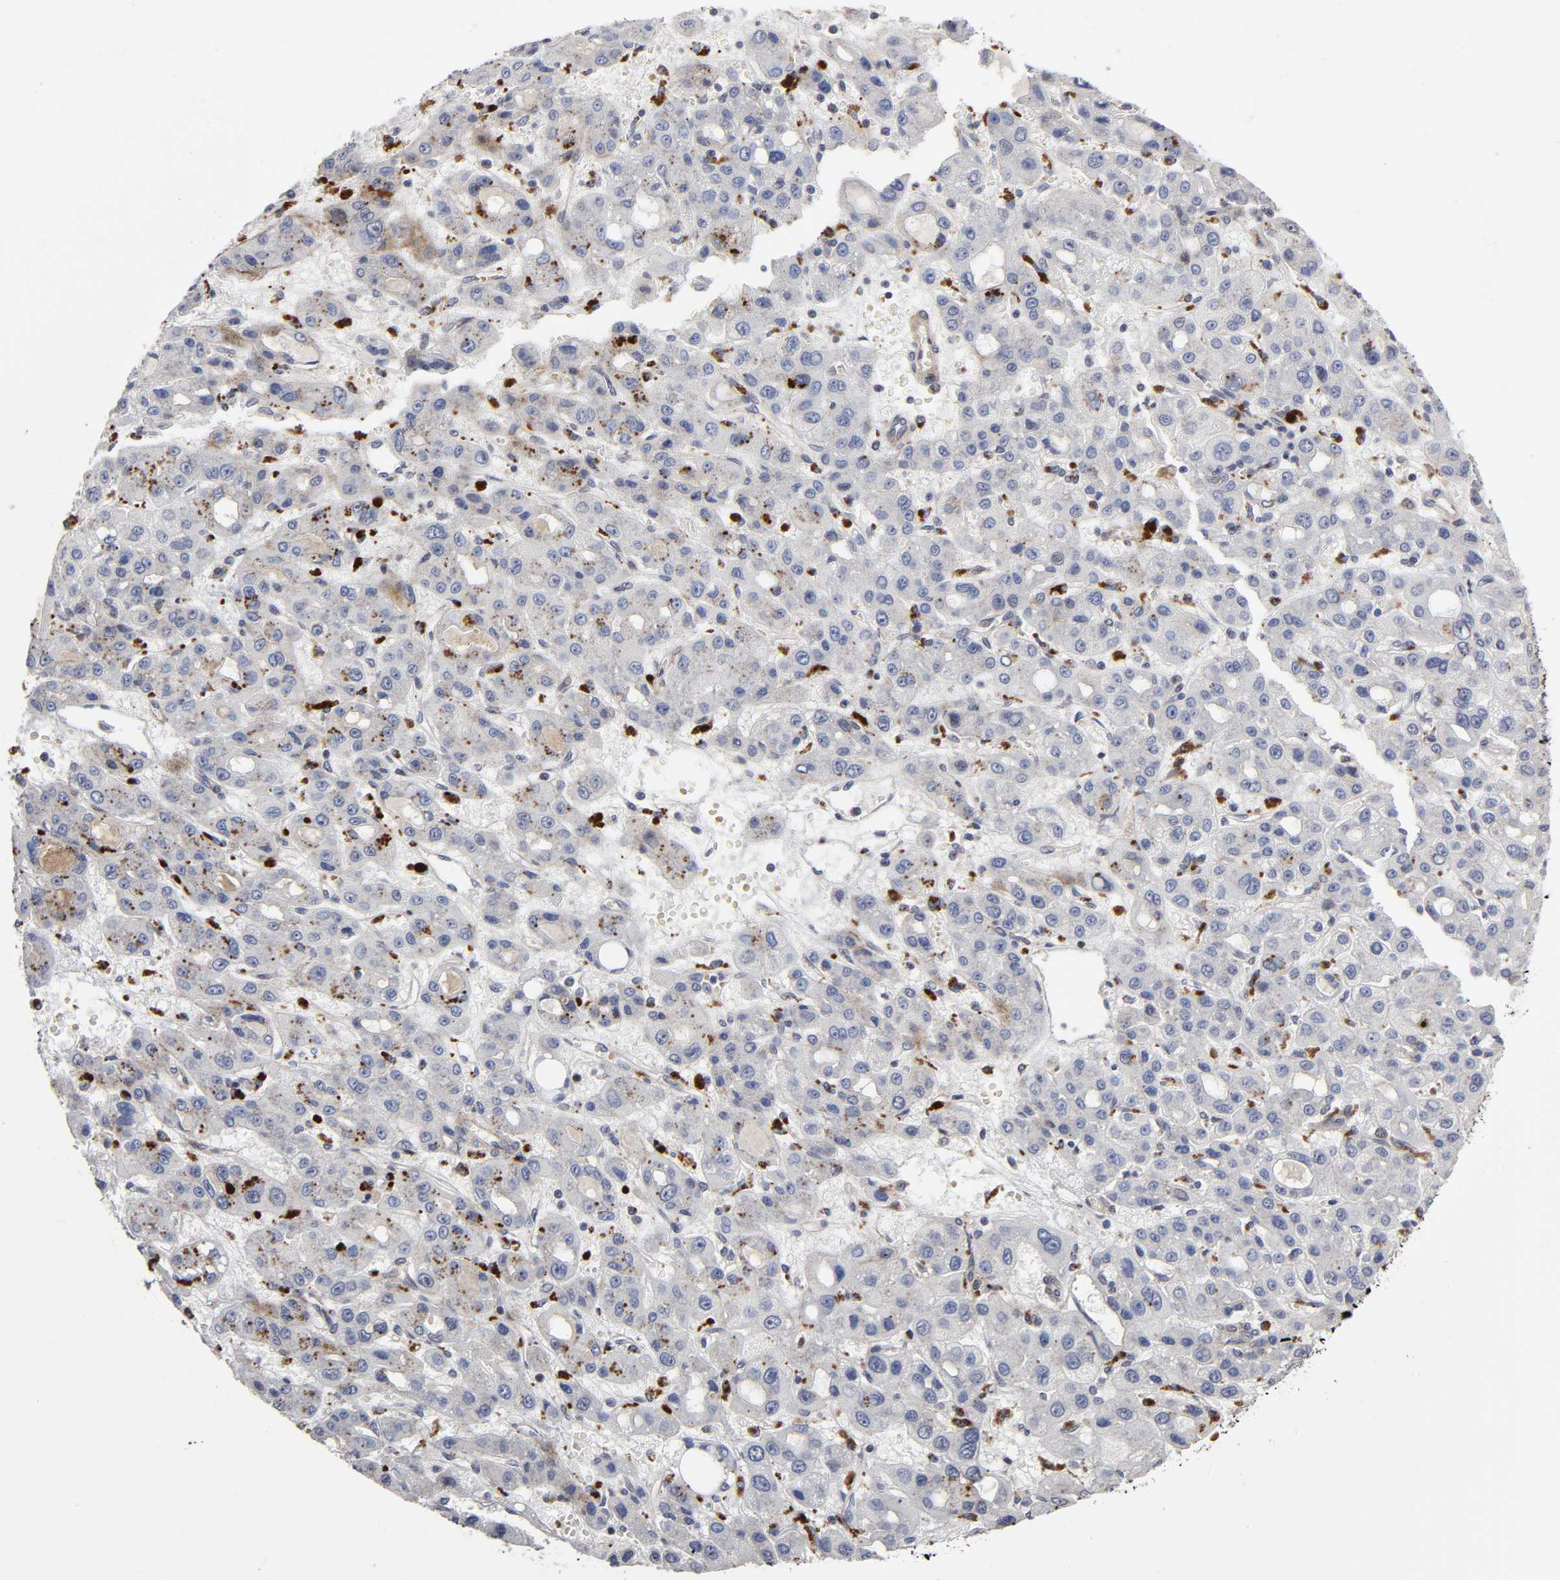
{"staining": {"intensity": "negative", "quantity": "none", "location": "none"}, "tissue": "liver cancer", "cell_type": "Tumor cells", "image_type": "cancer", "snomed": [{"axis": "morphology", "description": "Carcinoma, Hepatocellular, NOS"}, {"axis": "topography", "description": "Liver"}], "caption": "Immunohistochemistry (IHC) image of neoplastic tissue: human liver cancer (hepatocellular carcinoma) stained with DAB (3,3'-diaminobenzidine) demonstrates no significant protein staining in tumor cells.", "gene": "CASP9", "patient": {"sex": "male", "age": 55}}